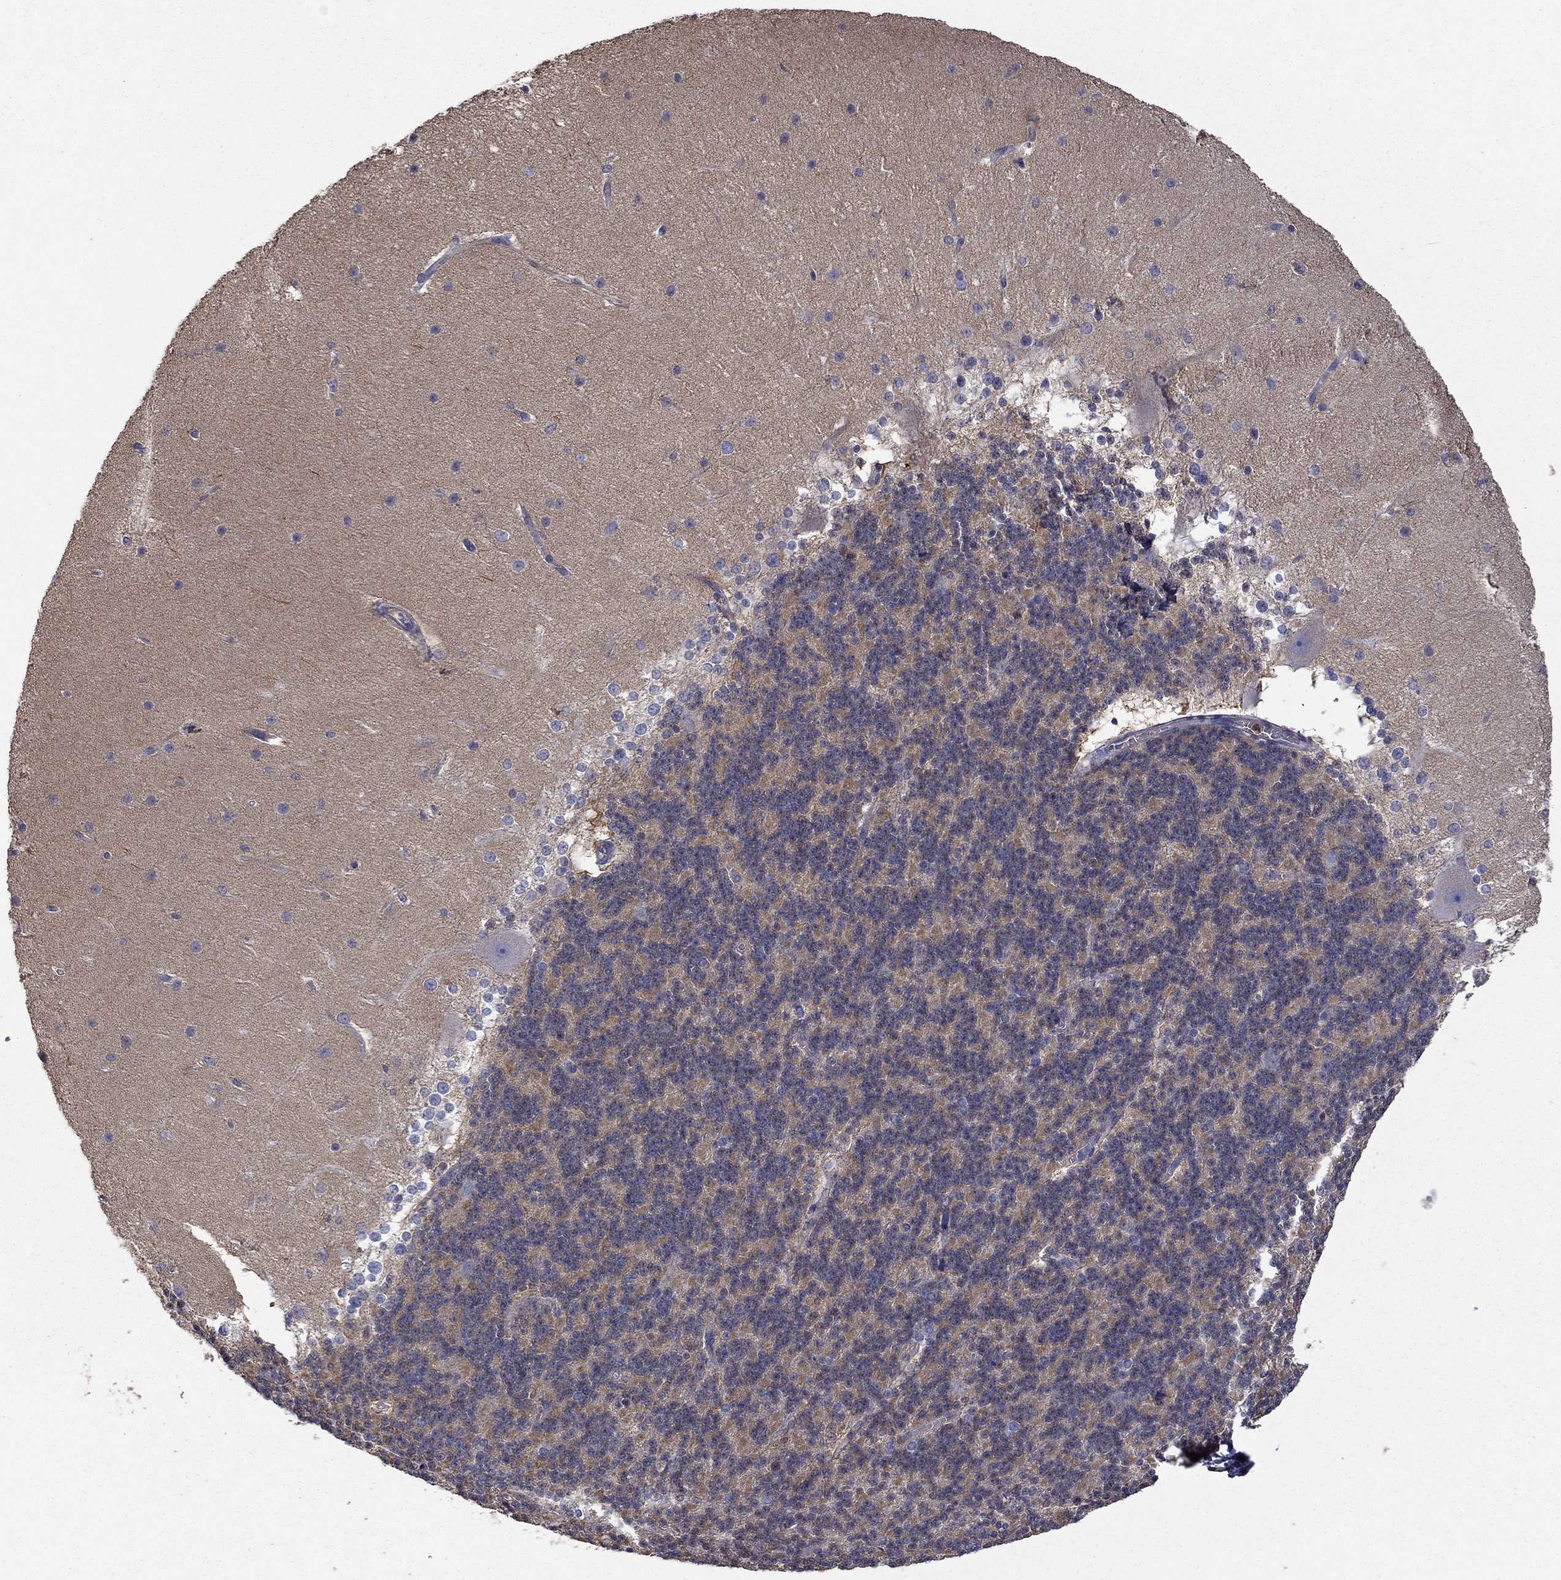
{"staining": {"intensity": "negative", "quantity": "none", "location": "none"}, "tissue": "cerebellum", "cell_type": "Cells in granular layer", "image_type": "normal", "snomed": [{"axis": "morphology", "description": "Normal tissue, NOS"}, {"axis": "topography", "description": "Cerebellum"}], "caption": "There is no significant positivity in cells in granular layer of cerebellum. The staining is performed using DAB brown chromogen with nuclei counter-stained in using hematoxylin.", "gene": "CAMKK2", "patient": {"sex": "female", "age": 19}}